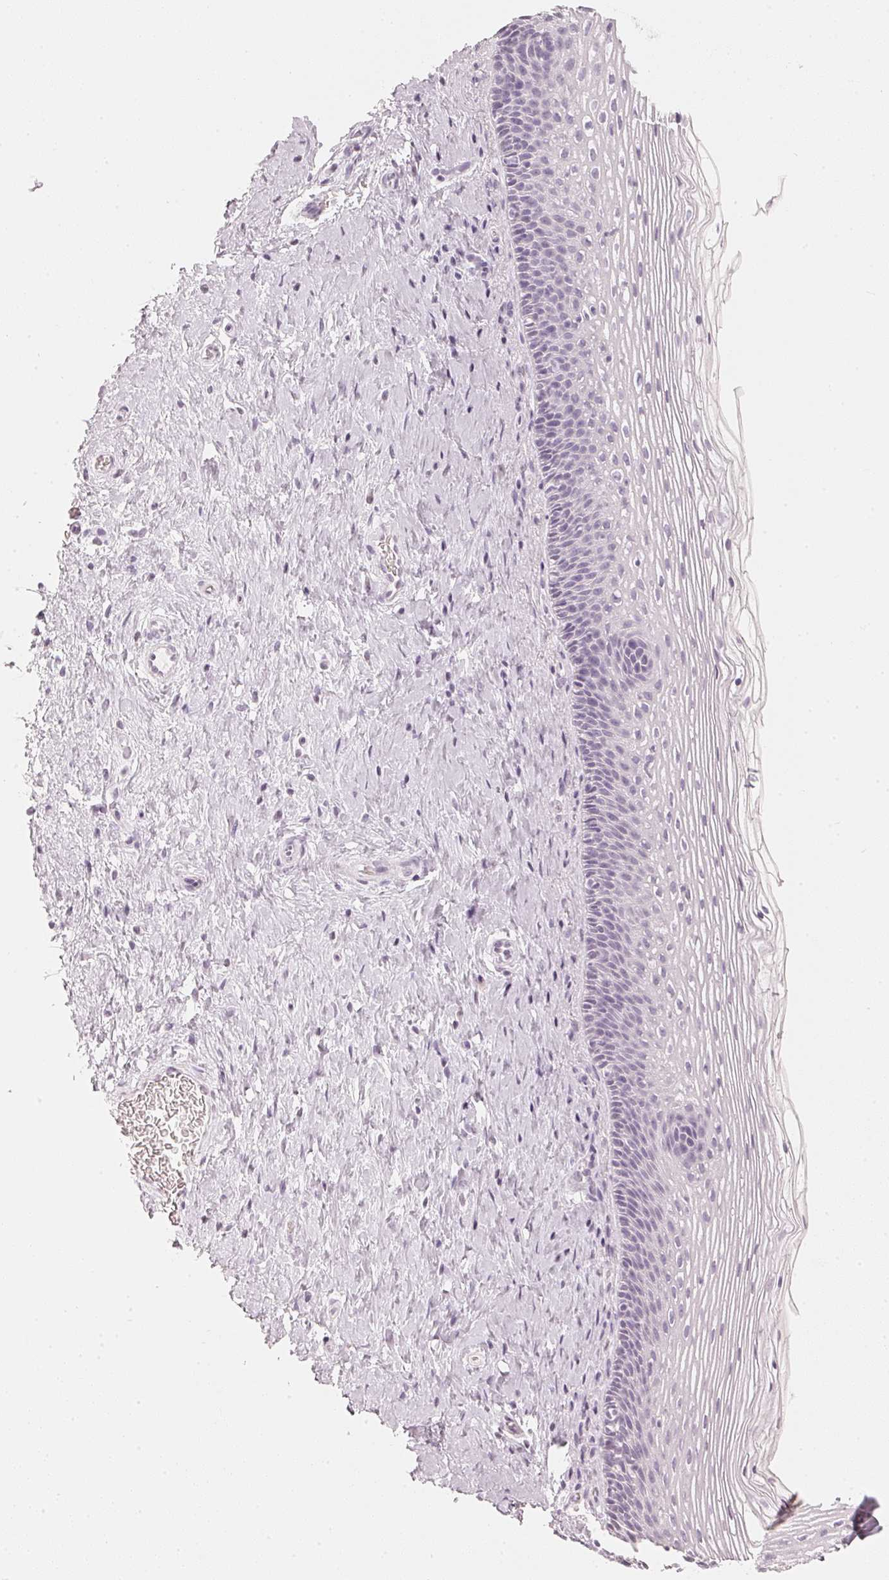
{"staining": {"intensity": "negative", "quantity": "none", "location": "none"}, "tissue": "cervix", "cell_type": "Glandular cells", "image_type": "normal", "snomed": [{"axis": "morphology", "description": "Normal tissue, NOS"}, {"axis": "topography", "description": "Cervix"}], "caption": "This histopathology image is of benign cervix stained with immunohistochemistry (IHC) to label a protein in brown with the nuclei are counter-stained blue. There is no expression in glandular cells.", "gene": "SLC22A8", "patient": {"sex": "female", "age": 34}}